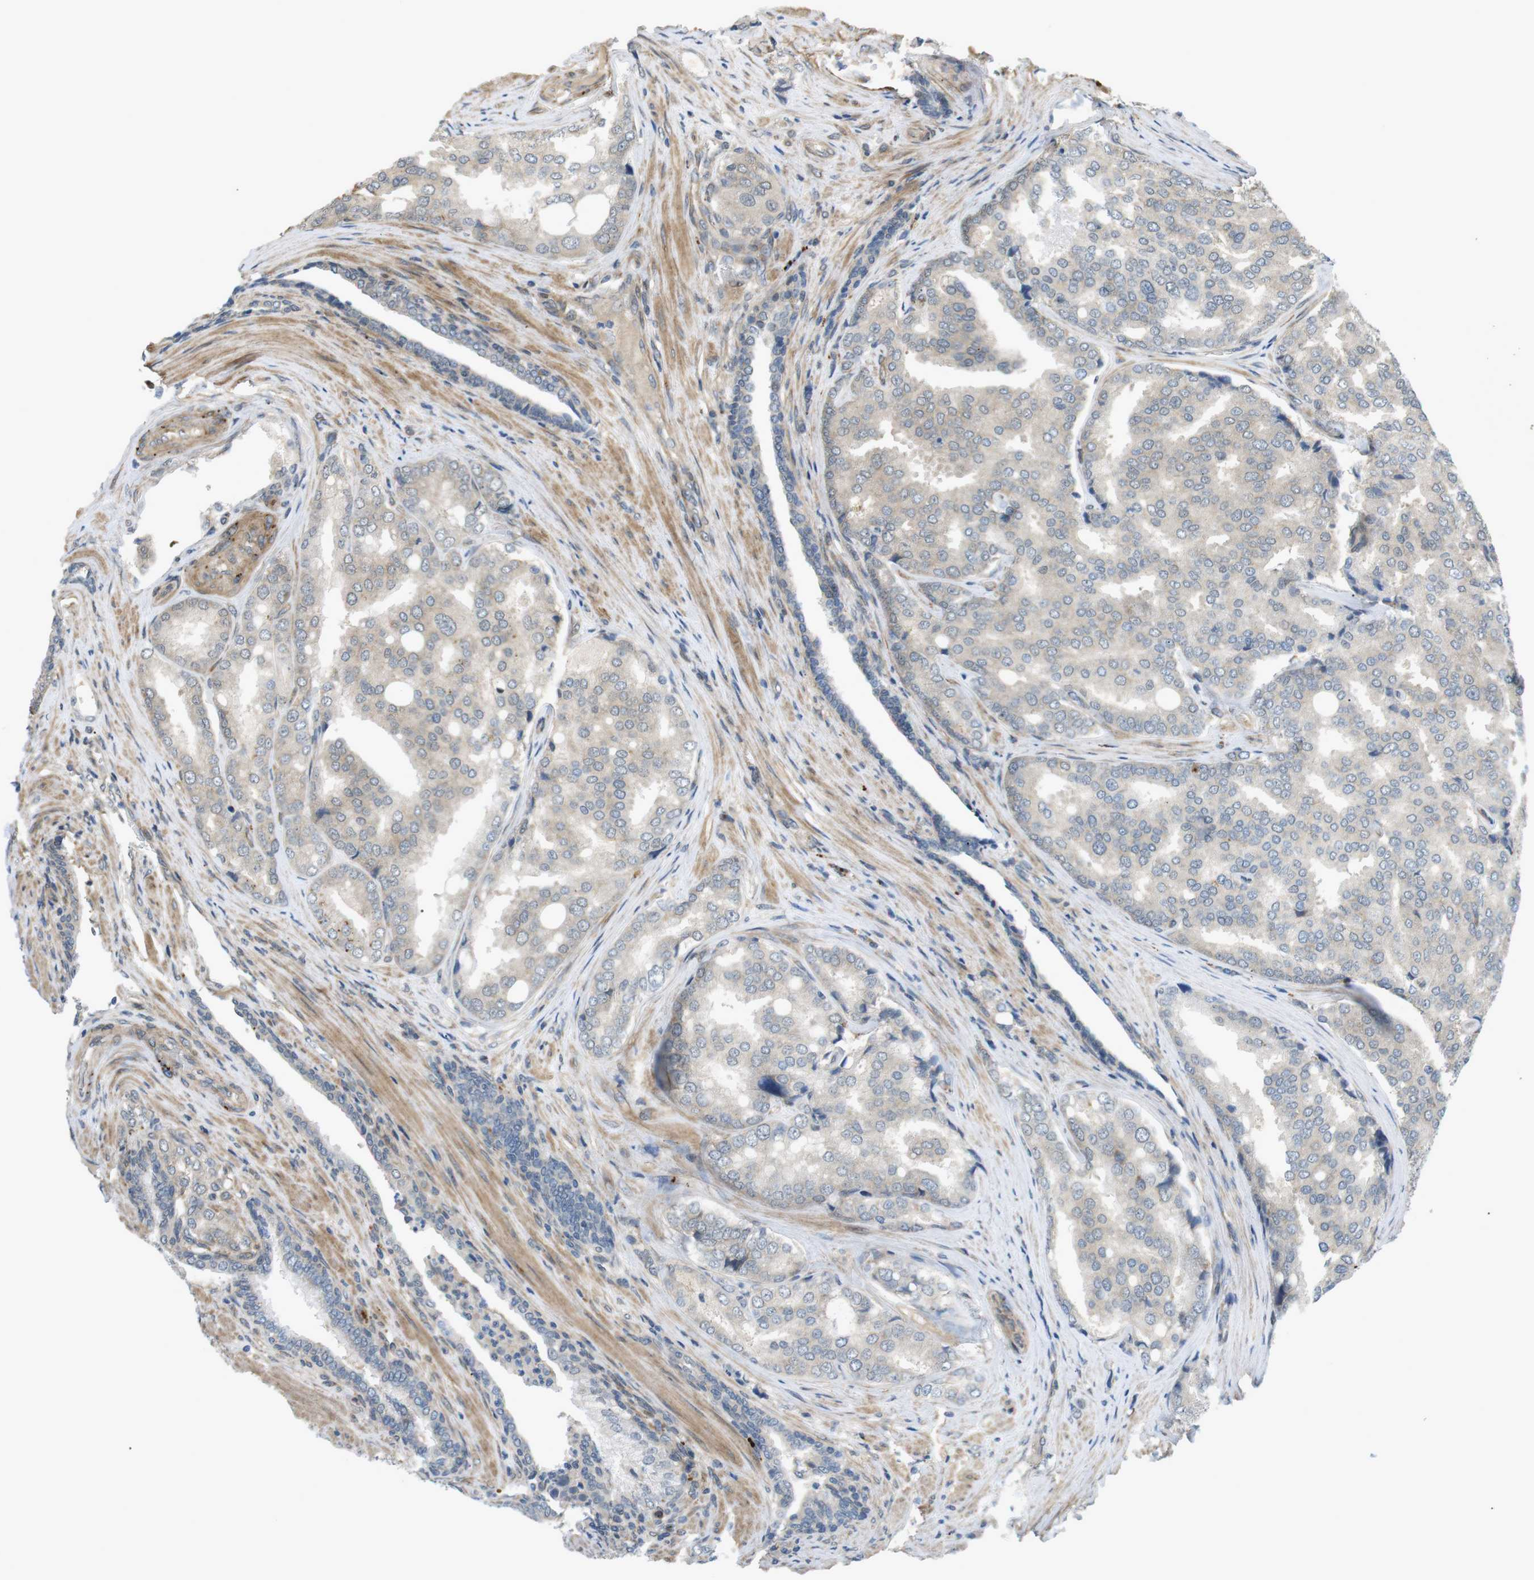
{"staining": {"intensity": "negative", "quantity": "none", "location": "none"}, "tissue": "prostate cancer", "cell_type": "Tumor cells", "image_type": "cancer", "snomed": [{"axis": "morphology", "description": "Adenocarcinoma, High grade"}, {"axis": "topography", "description": "Prostate"}], "caption": "Prostate high-grade adenocarcinoma was stained to show a protein in brown. There is no significant staining in tumor cells.", "gene": "KANK2", "patient": {"sex": "male", "age": 50}}